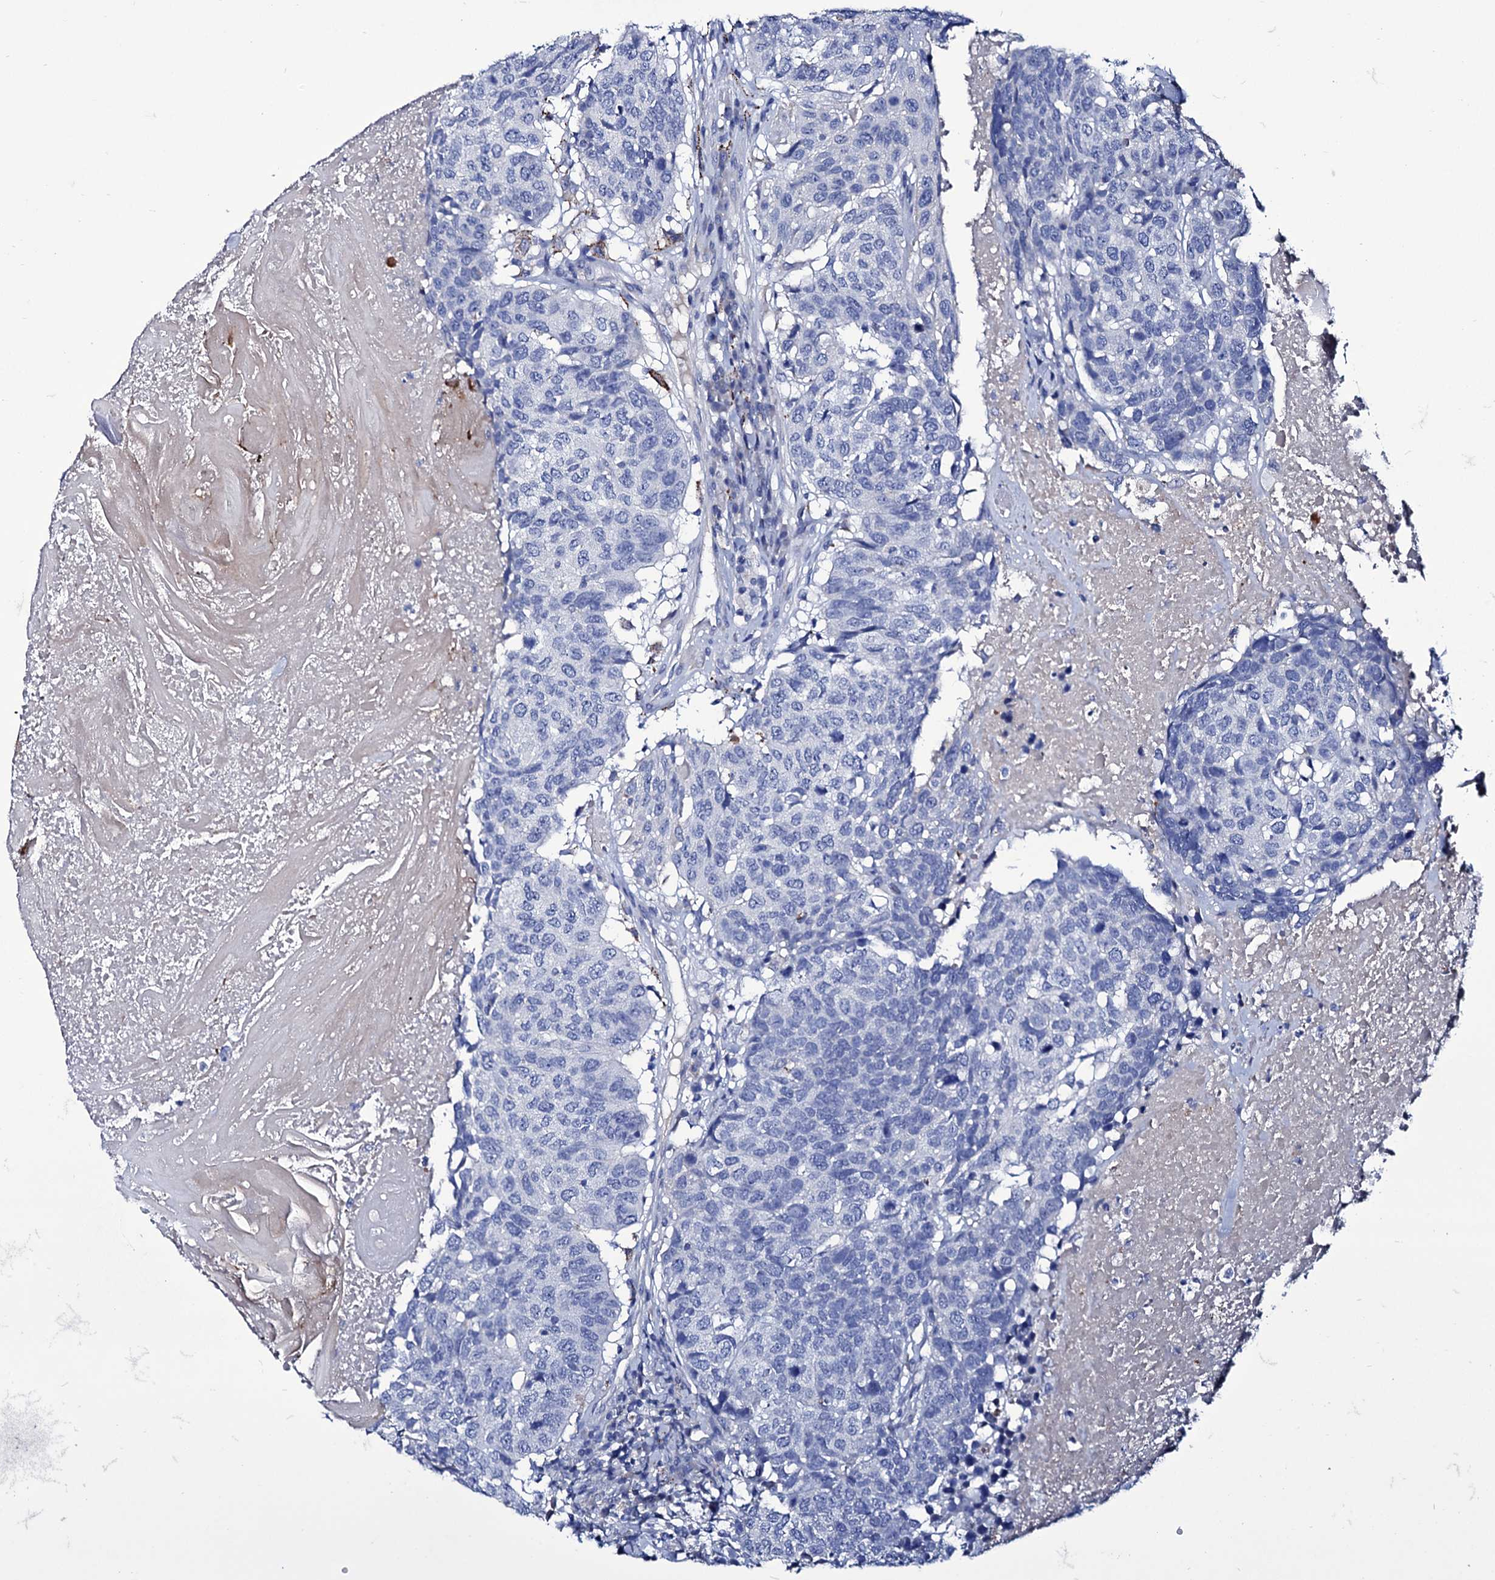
{"staining": {"intensity": "negative", "quantity": "none", "location": "none"}, "tissue": "head and neck cancer", "cell_type": "Tumor cells", "image_type": "cancer", "snomed": [{"axis": "morphology", "description": "Squamous cell carcinoma, NOS"}, {"axis": "topography", "description": "Head-Neck"}], "caption": "Head and neck squamous cell carcinoma stained for a protein using immunohistochemistry (IHC) exhibits no expression tumor cells.", "gene": "AXL", "patient": {"sex": "male", "age": 66}}